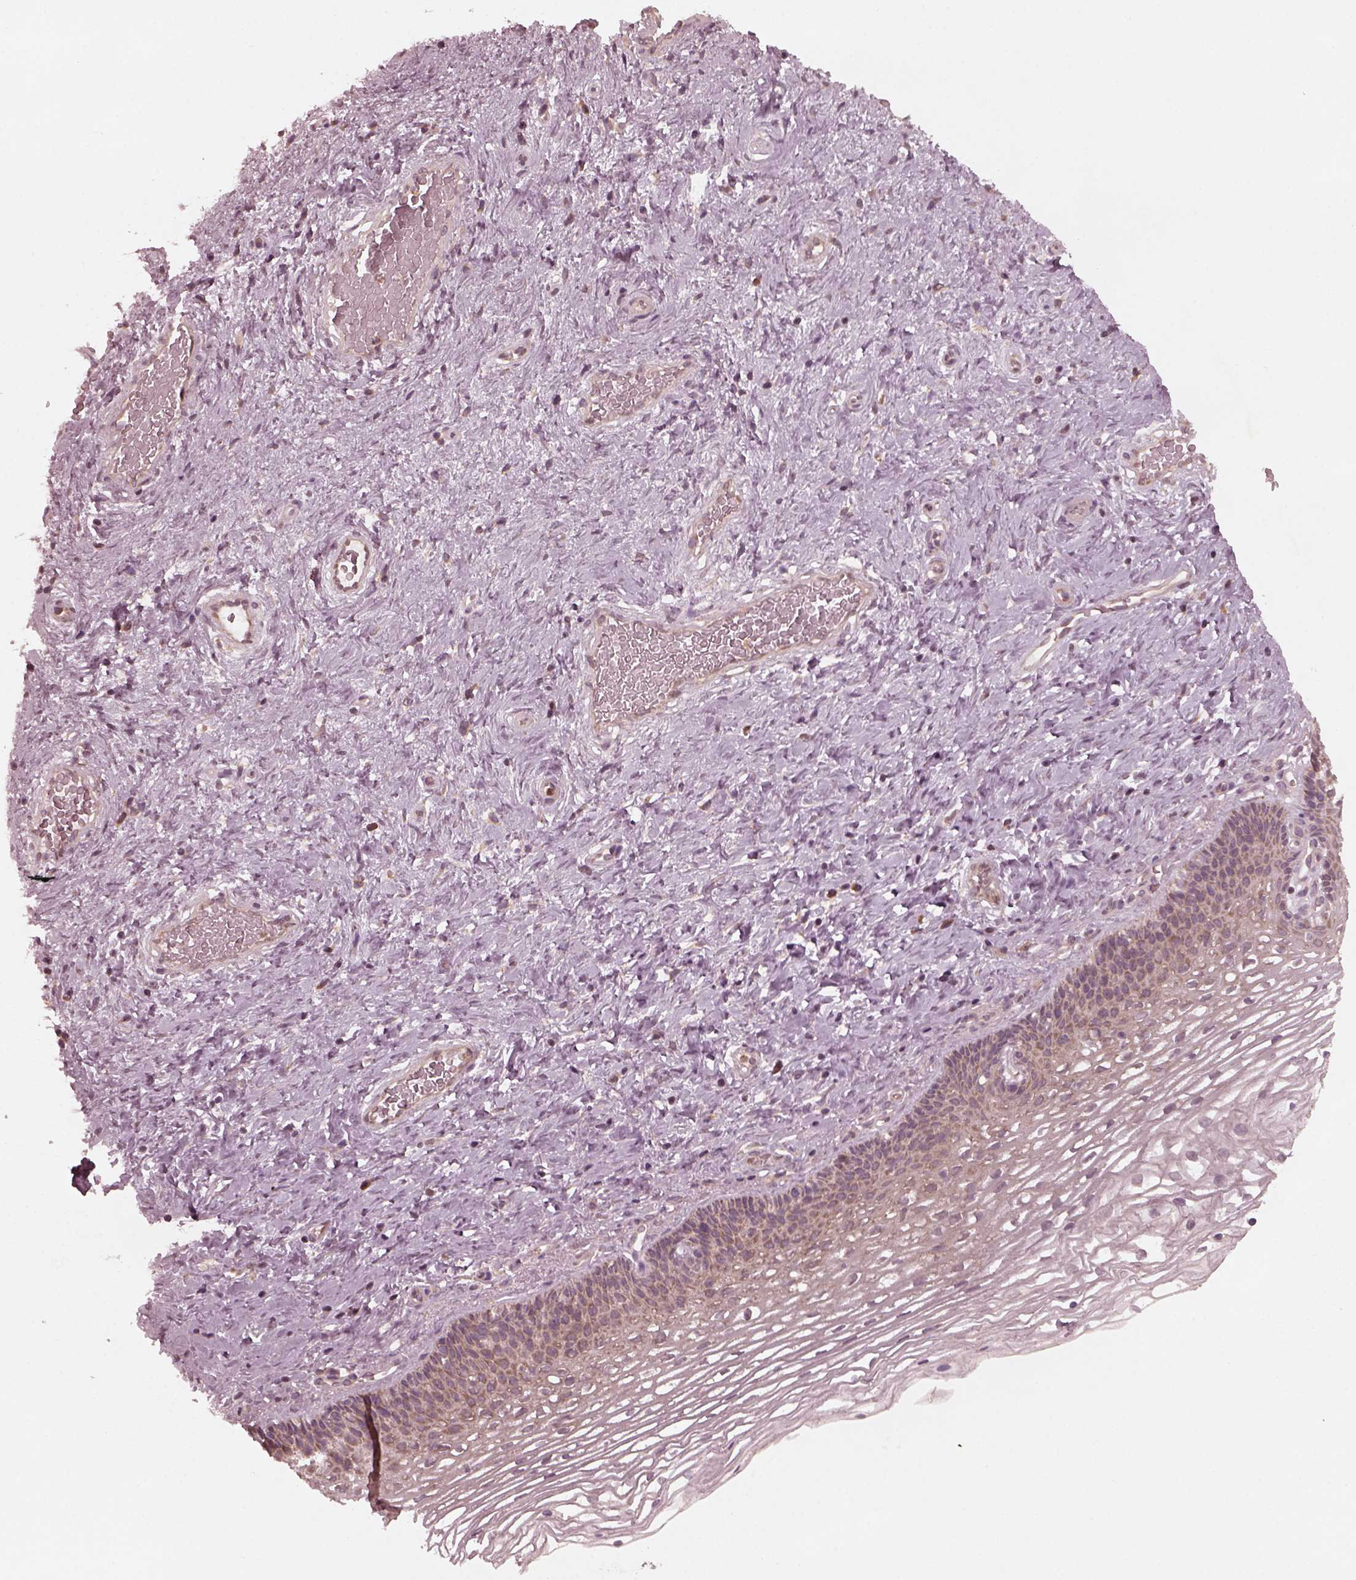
{"staining": {"intensity": "weak", "quantity": ">75%", "location": "cytoplasmic/membranous"}, "tissue": "cervix", "cell_type": "Glandular cells", "image_type": "normal", "snomed": [{"axis": "morphology", "description": "Normal tissue, NOS"}, {"axis": "topography", "description": "Cervix"}], "caption": "DAB (3,3'-diaminobenzidine) immunohistochemical staining of normal cervix reveals weak cytoplasmic/membranous protein expression in approximately >75% of glandular cells.", "gene": "FAF2", "patient": {"sex": "female", "age": 34}}